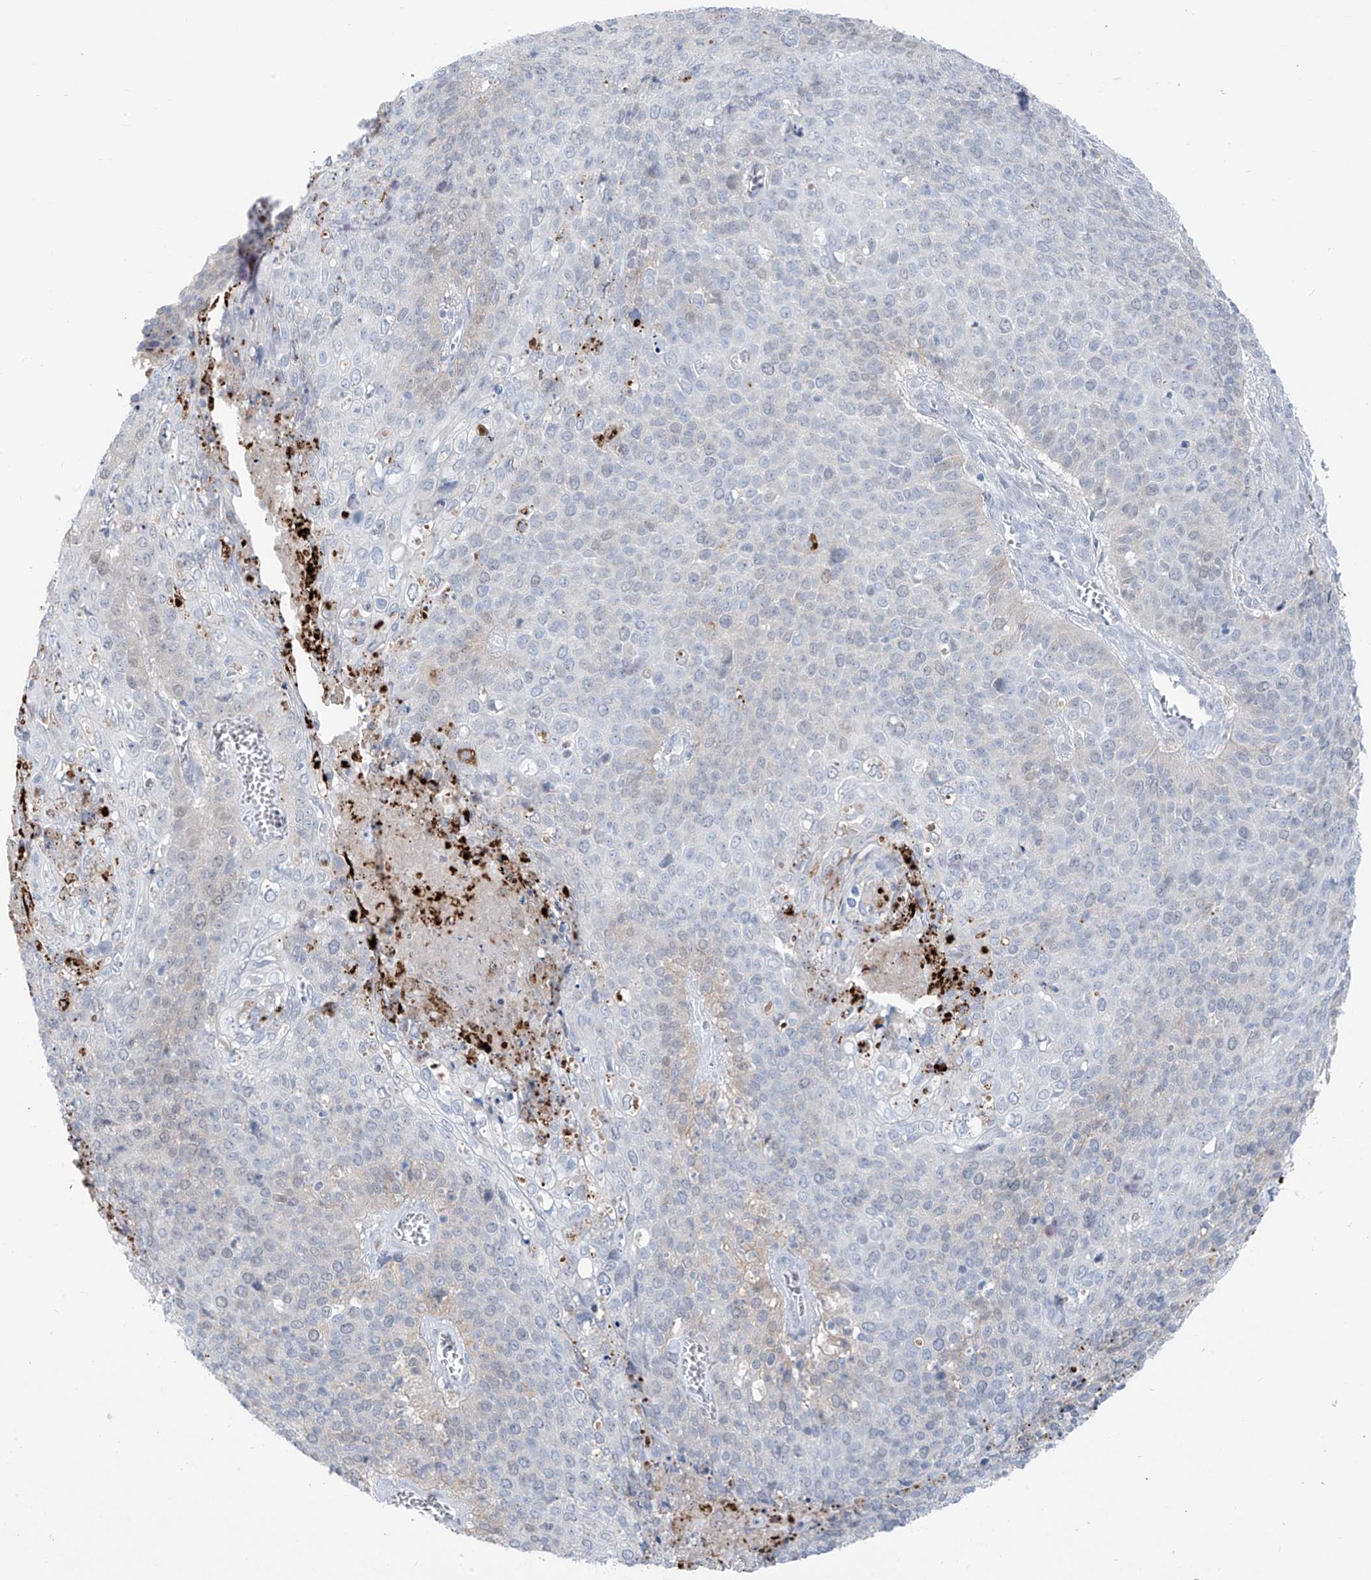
{"staining": {"intensity": "negative", "quantity": "none", "location": "none"}, "tissue": "cervical cancer", "cell_type": "Tumor cells", "image_type": "cancer", "snomed": [{"axis": "morphology", "description": "Squamous cell carcinoma, NOS"}, {"axis": "topography", "description": "Cervix"}], "caption": "Immunohistochemistry of squamous cell carcinoma (cervical) demonstrates no expression in tumor cells.", "gene": "ZNF793", "patient": {"sex": "female", "age": 39}}